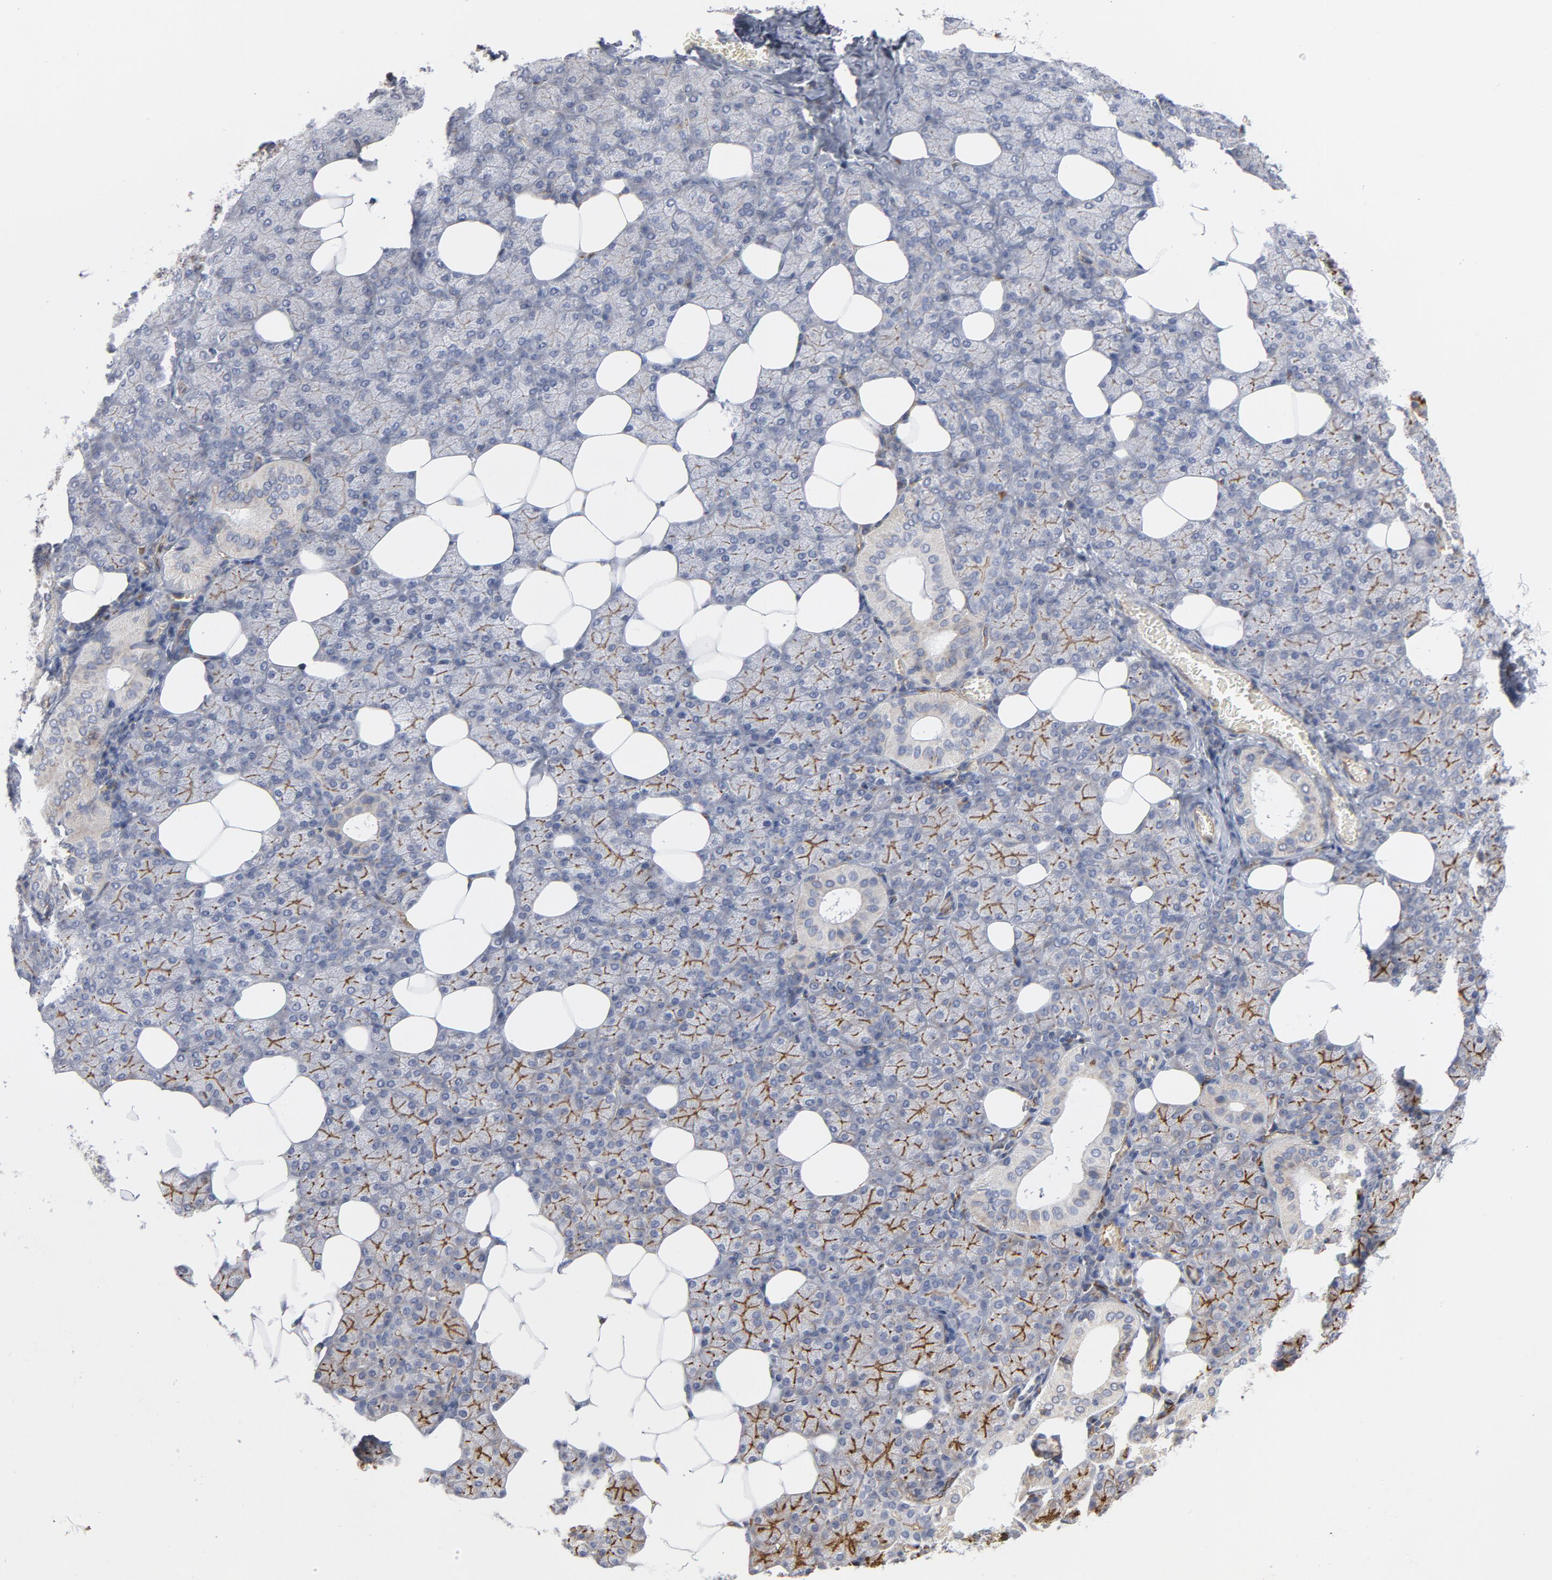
{"staining": {"intensity": "moderate", "quantity": "25%-75%", "location": "cytoplasmic/membranous"}, "tissue": "salivary gland", "cell_type": "Glandular cells", "image_type": "normal", "snomed": [{"axis": "morphology", "description": "Normal tissue, NOS"}, {"axis": "topography", "description": "Lymph node"}, {"axis": "topography", "description": "Salivary gland"}], "caption": "DAB (3,3'-diaminobenzidine) immunohistochemical staining of unremarkable human salivary gland reveals moderate cytoplasmic/membranous protein positivity in approximately 25%-75% of glandular cells.", "gene": "OXA1L", "patient": {"sex": "male", "age": 8}}